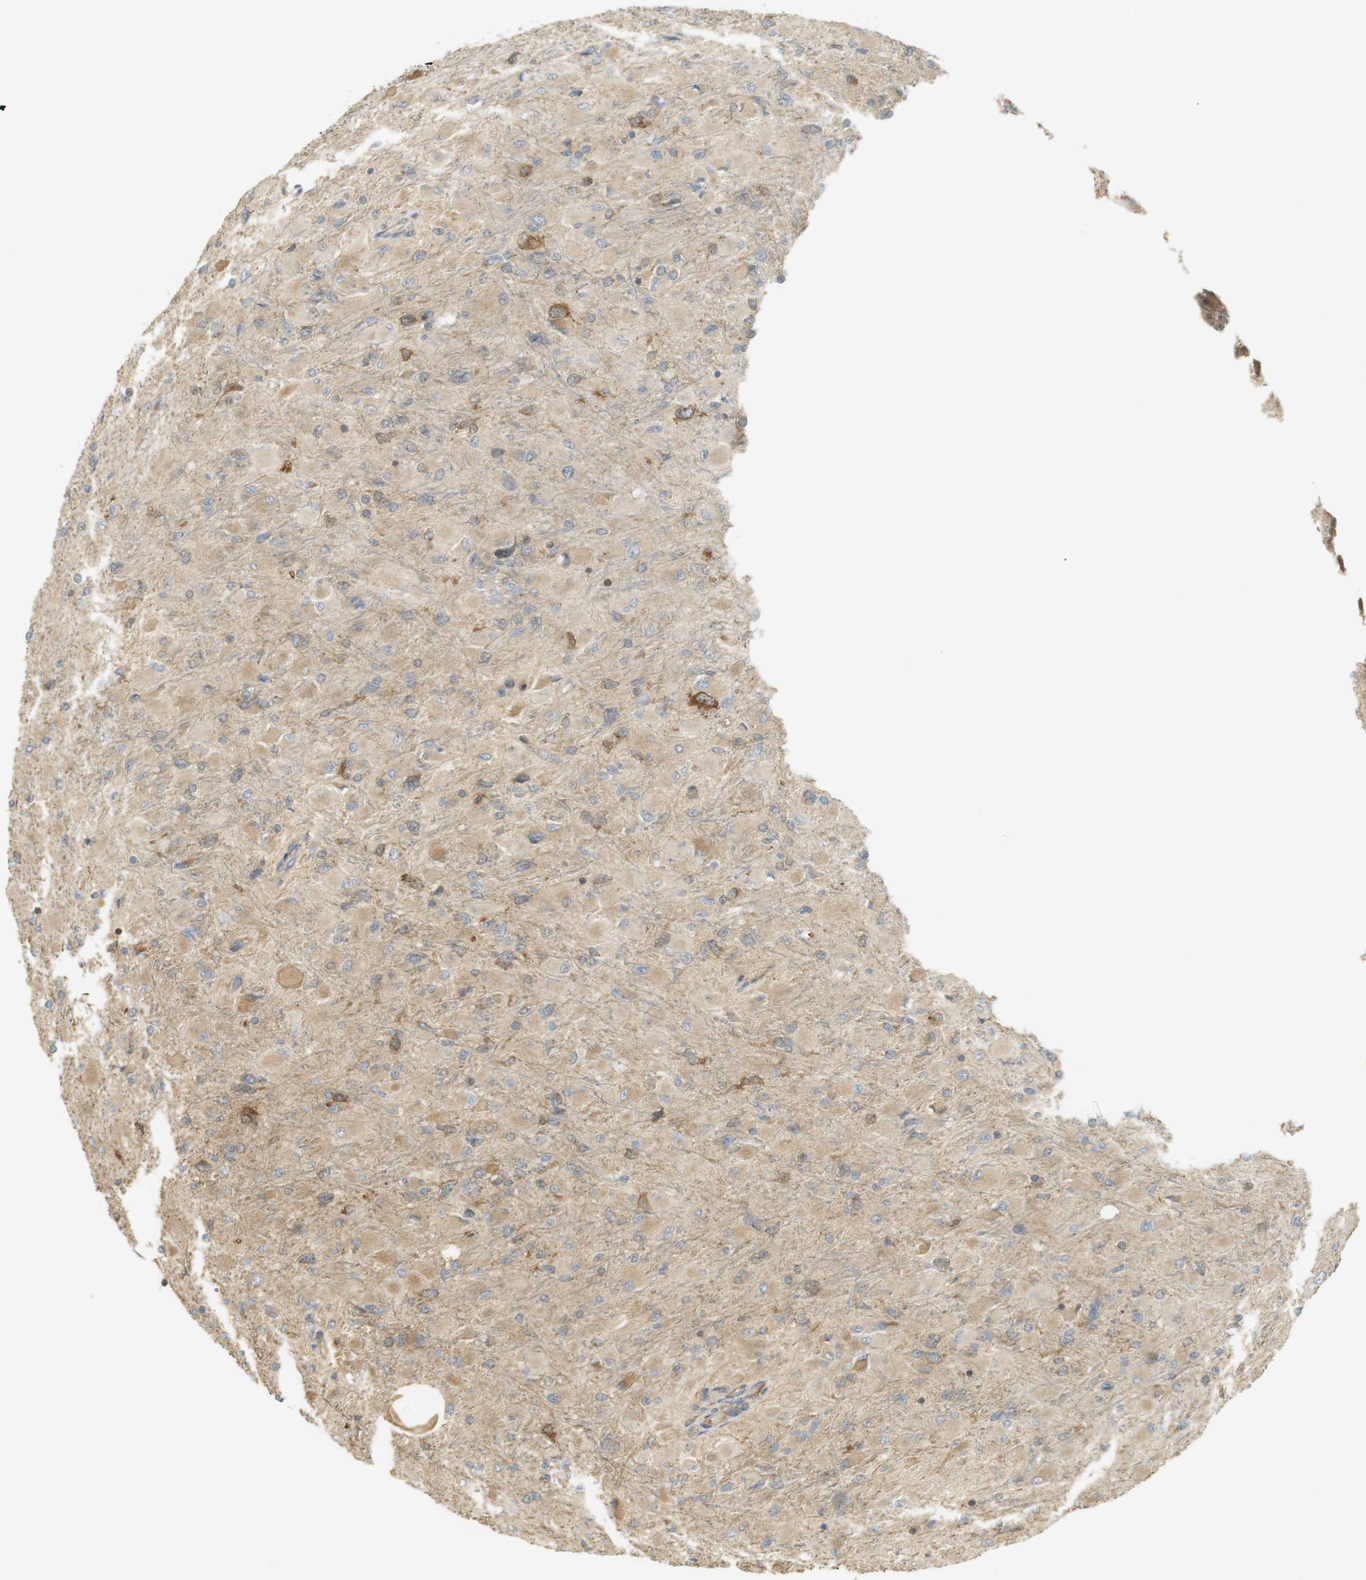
{"staining": {"intensity": "weak", "quantity": "<25%", "location": "cytoplasmic/membranous,nuclear"}, "tissue": "glioma", "cell_type": "Tumor cells", "image_type": "cancer", "snomed": [{"axis": "morphology", "description": "Glioma, malignant, High grade"}, {"axis": "topography", "description": "Cerebral cortex"}], "caption": "High power microscopy photomicrograph of an immunohistochemistry (IHC) image of glioma, revealing no significant positivity in tumor cells. Brightfield microscopy of immunohistochemistry stained with DAB (3,3'-diaminobenzidine) (brown) and hematoxylin (blue), captured at high magnification.", "gene": "PA2G4", "patient": {"sex": "female", "age": 36}}